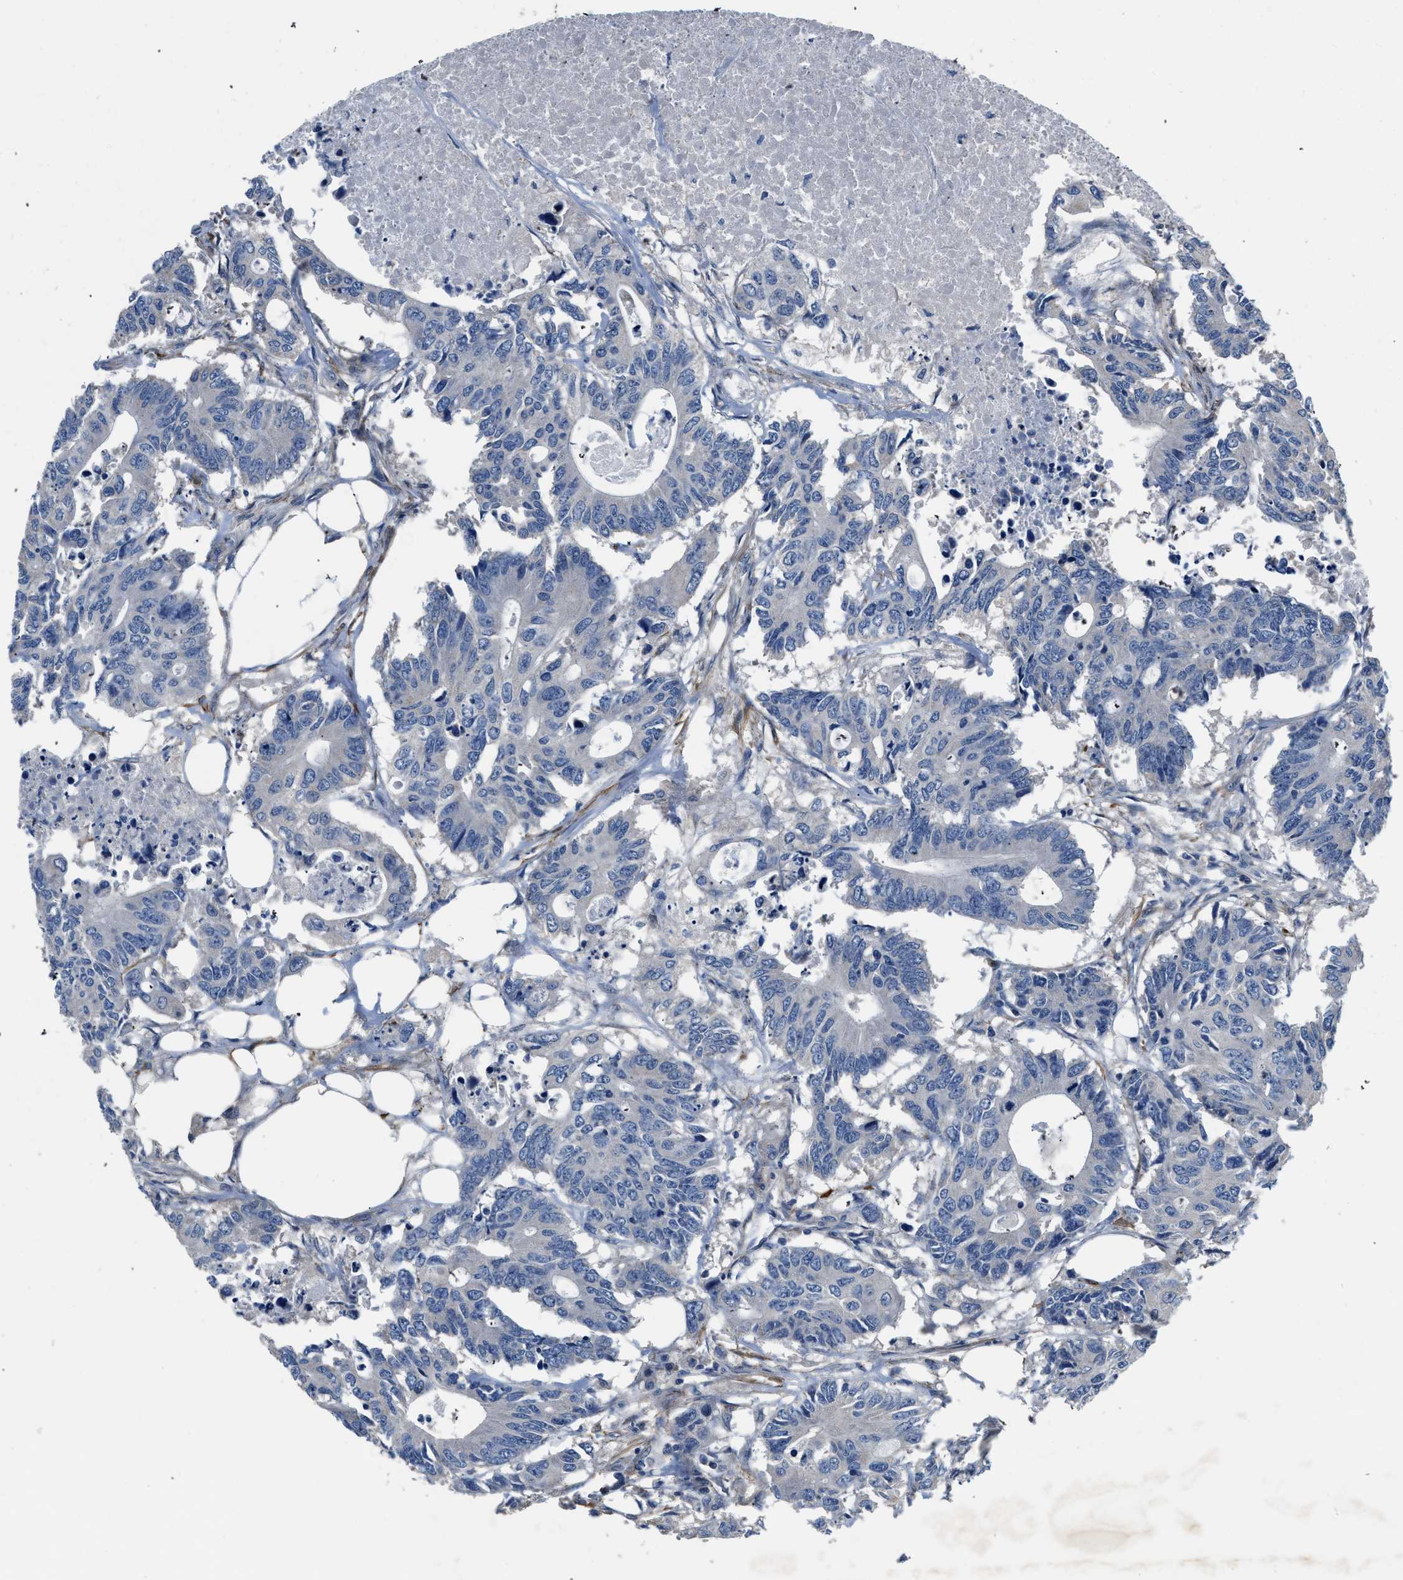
{"staining": {"intensity": "negative", "quantity": "none", "location": "none"}, "tissue": "colorectal cancer", "cell_type": "Tumor cells", "image_type": "cancer", "snomed": [{"axis": "morphology", "description": "Adenocarcinoma, NOS"}, {"axis": "topography", "description": "Colon"}], "caption": "High magnification brightfield microscopy of colorectal adenocarcinoma stained with DAB (3,3'-diaminobenzidine) (brown) and counterstained with hematoxylin (blue): tumor cells show no significant positivity.", "gene": "LANCL2", "patient": {"sex": "male", "age": 71}}